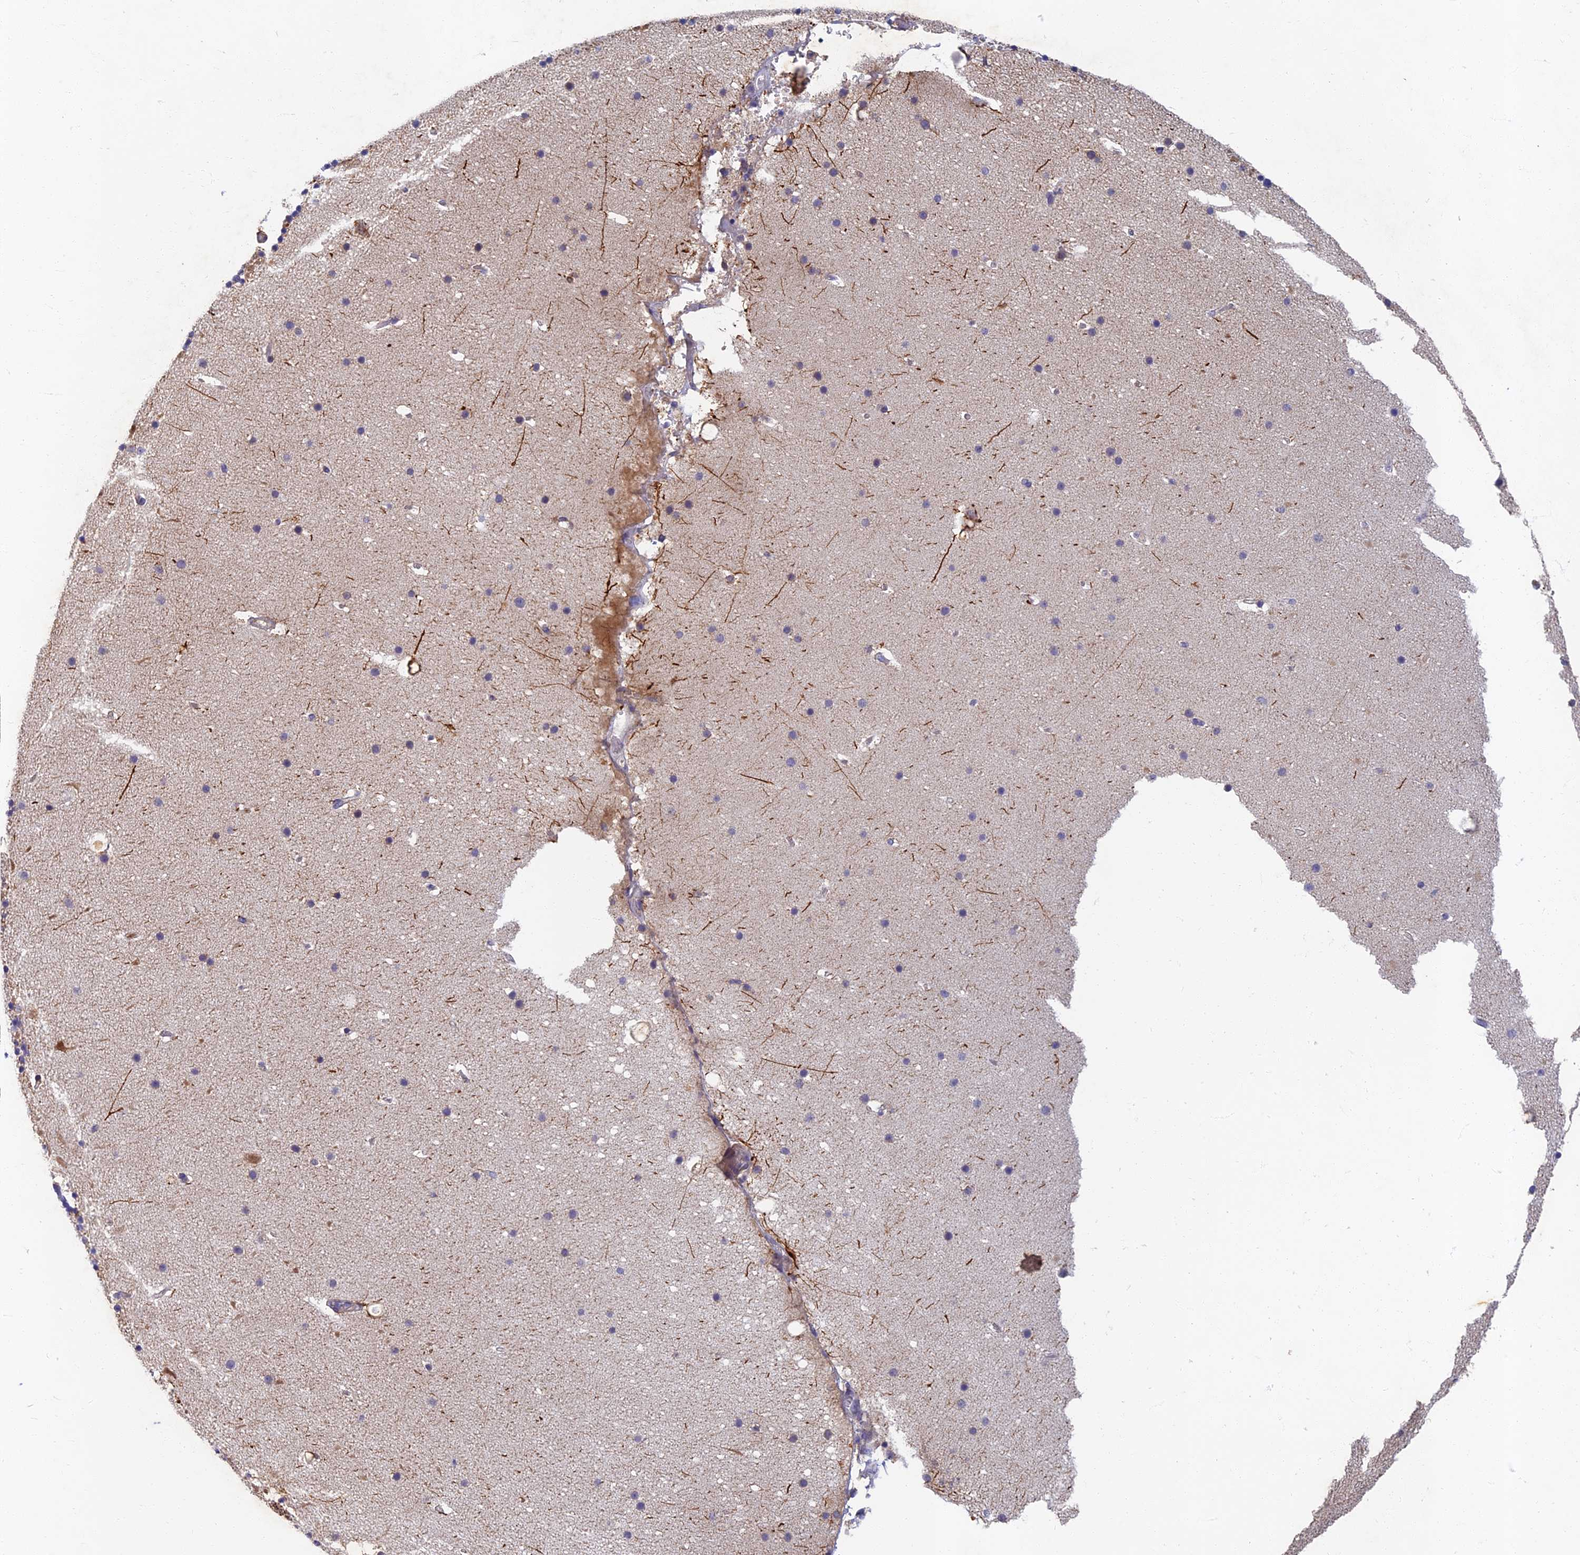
{"staining": {"intensity": "moderate", "quantity": "25%-75%", "location": "cytoplasmic/membranous"}, "tissue": "cerebellum", "cell_type": "Cells in granular layer", "image_type": "normal", "snomed": [{"axis": "morphology", "description": "Normal tissue, NOS"}, {"axis": "topography", "description": "Cerebellum"}], "caption": "Approximately 25%-75% of cells in granular layer in unremarkable human cerebellum show moderate cytoplasmic/membranous protein positivity as visualized by brown immunohistochemical staining.", "gene": "SOGA1", "patient": {"sex": "male", "age": 57}}